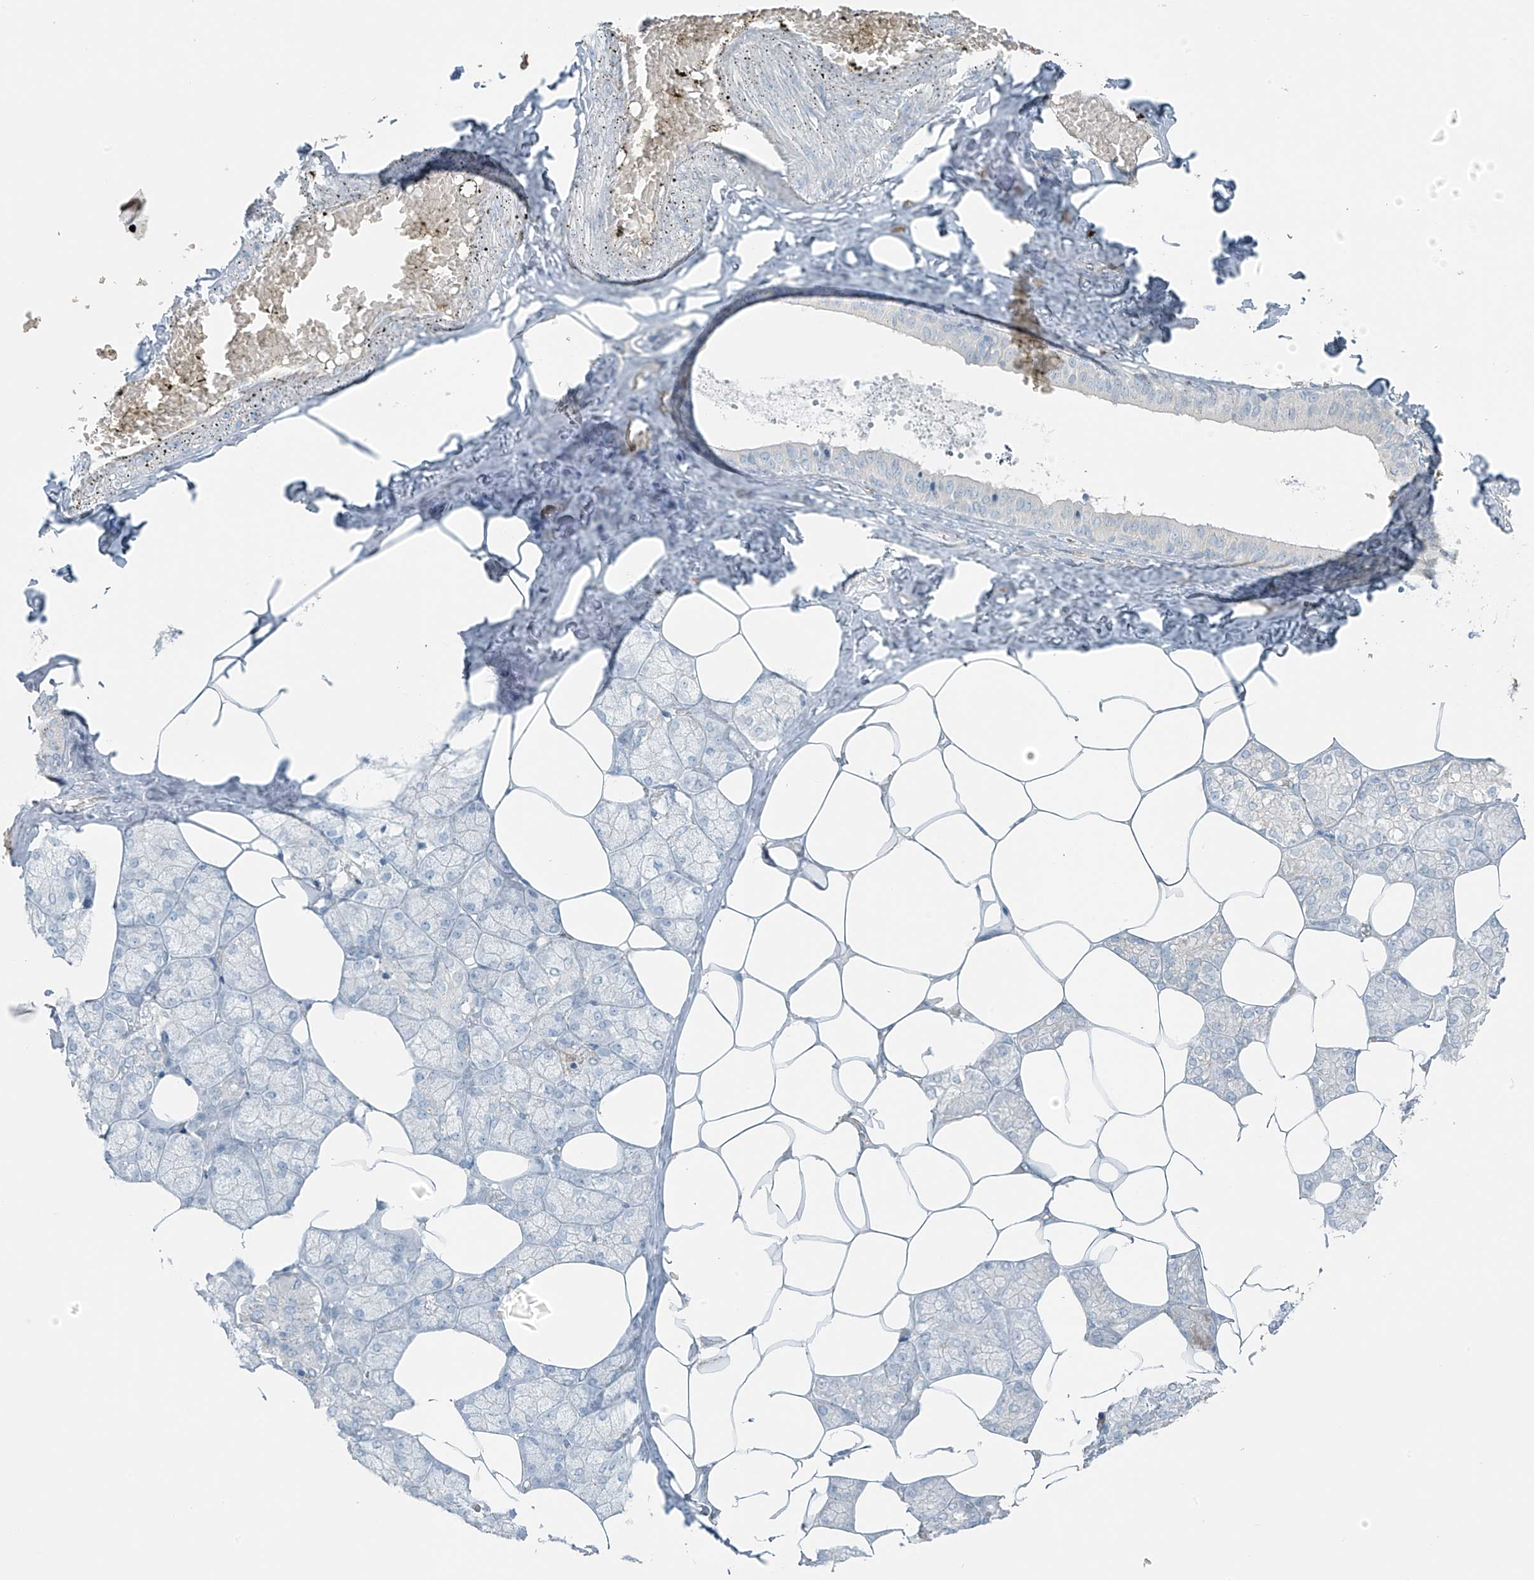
{"staining": {"intensity": "negative", "quantity": "none", "location": "none"}, "tissue": "salivary gland", "cell_type": "Glandular cells", "image_type": "normal", "snomed": [{"axis": "morphology", "description": "Normal tissue, NOS"}, {"axis": "topography", "description": "Salivary gland"}], "caption": "The IHC histopathology image has no significant expression in glandular cells of salivary gland.", "gene": "FAM131C", "patient": {"sex": "male", "age": 62}}